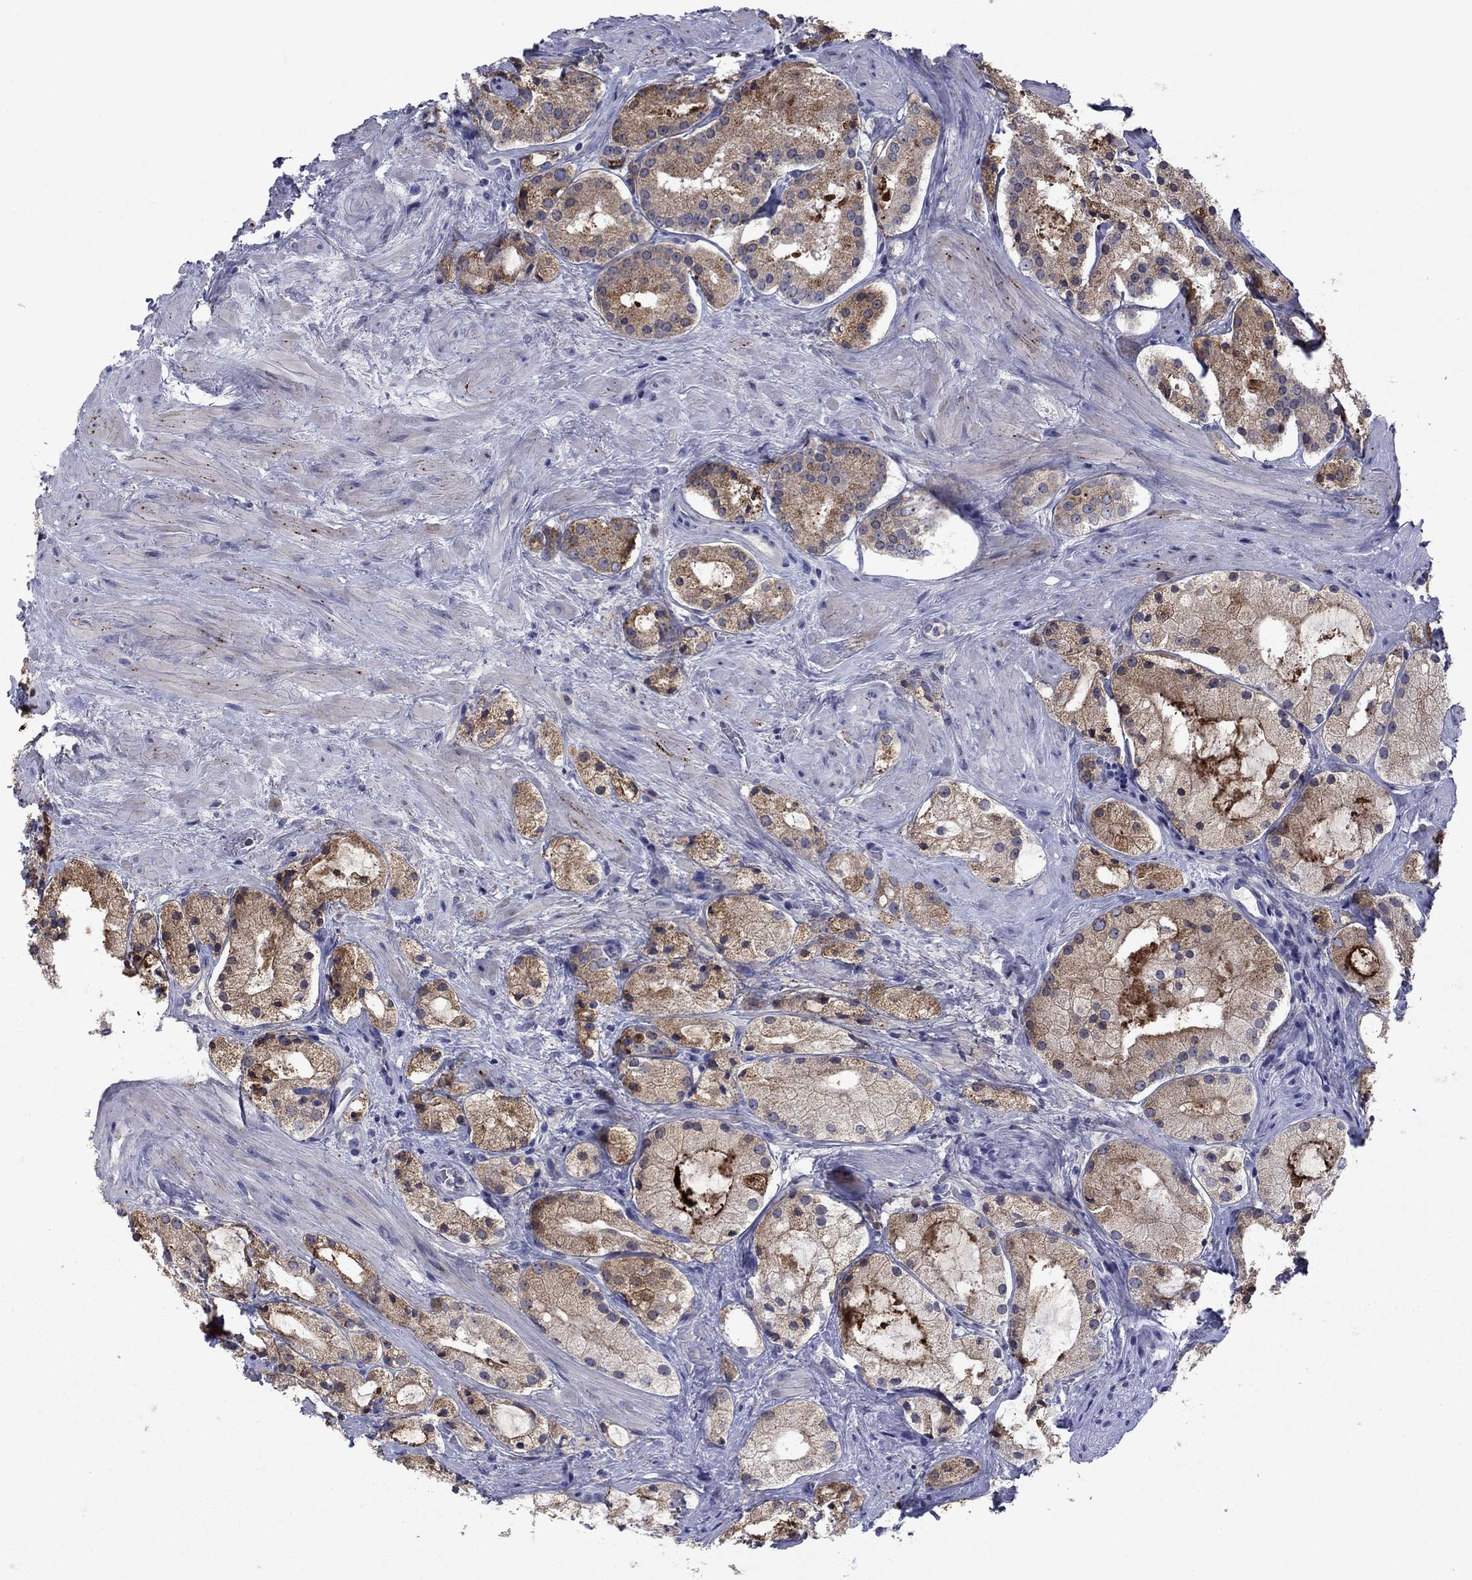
{"staining": {"intensity": "moderate", "quantity": ">75%", "location": "cytoplasmic/membranous"}, "tissue": "prostate cancer", "cell_type": "Tumor cells", "image_type": "cancer", "snomed": [{"axis": "morphology", "description": "Adenocarcinoma, NOS"}, {"axis": "morphology", "description": "Adenocarcinoma, High grade"}, {"axis": "topography", "description": "Prostate"}], "caption": "Protein expression analysis of adenocarcinoma (prostate) shows moderate cytoplasmic/membranous expression in about >75% of tumor cells.", "gene": "TMPRSS11A", "patient": {"sex": "male", "age": 64}}